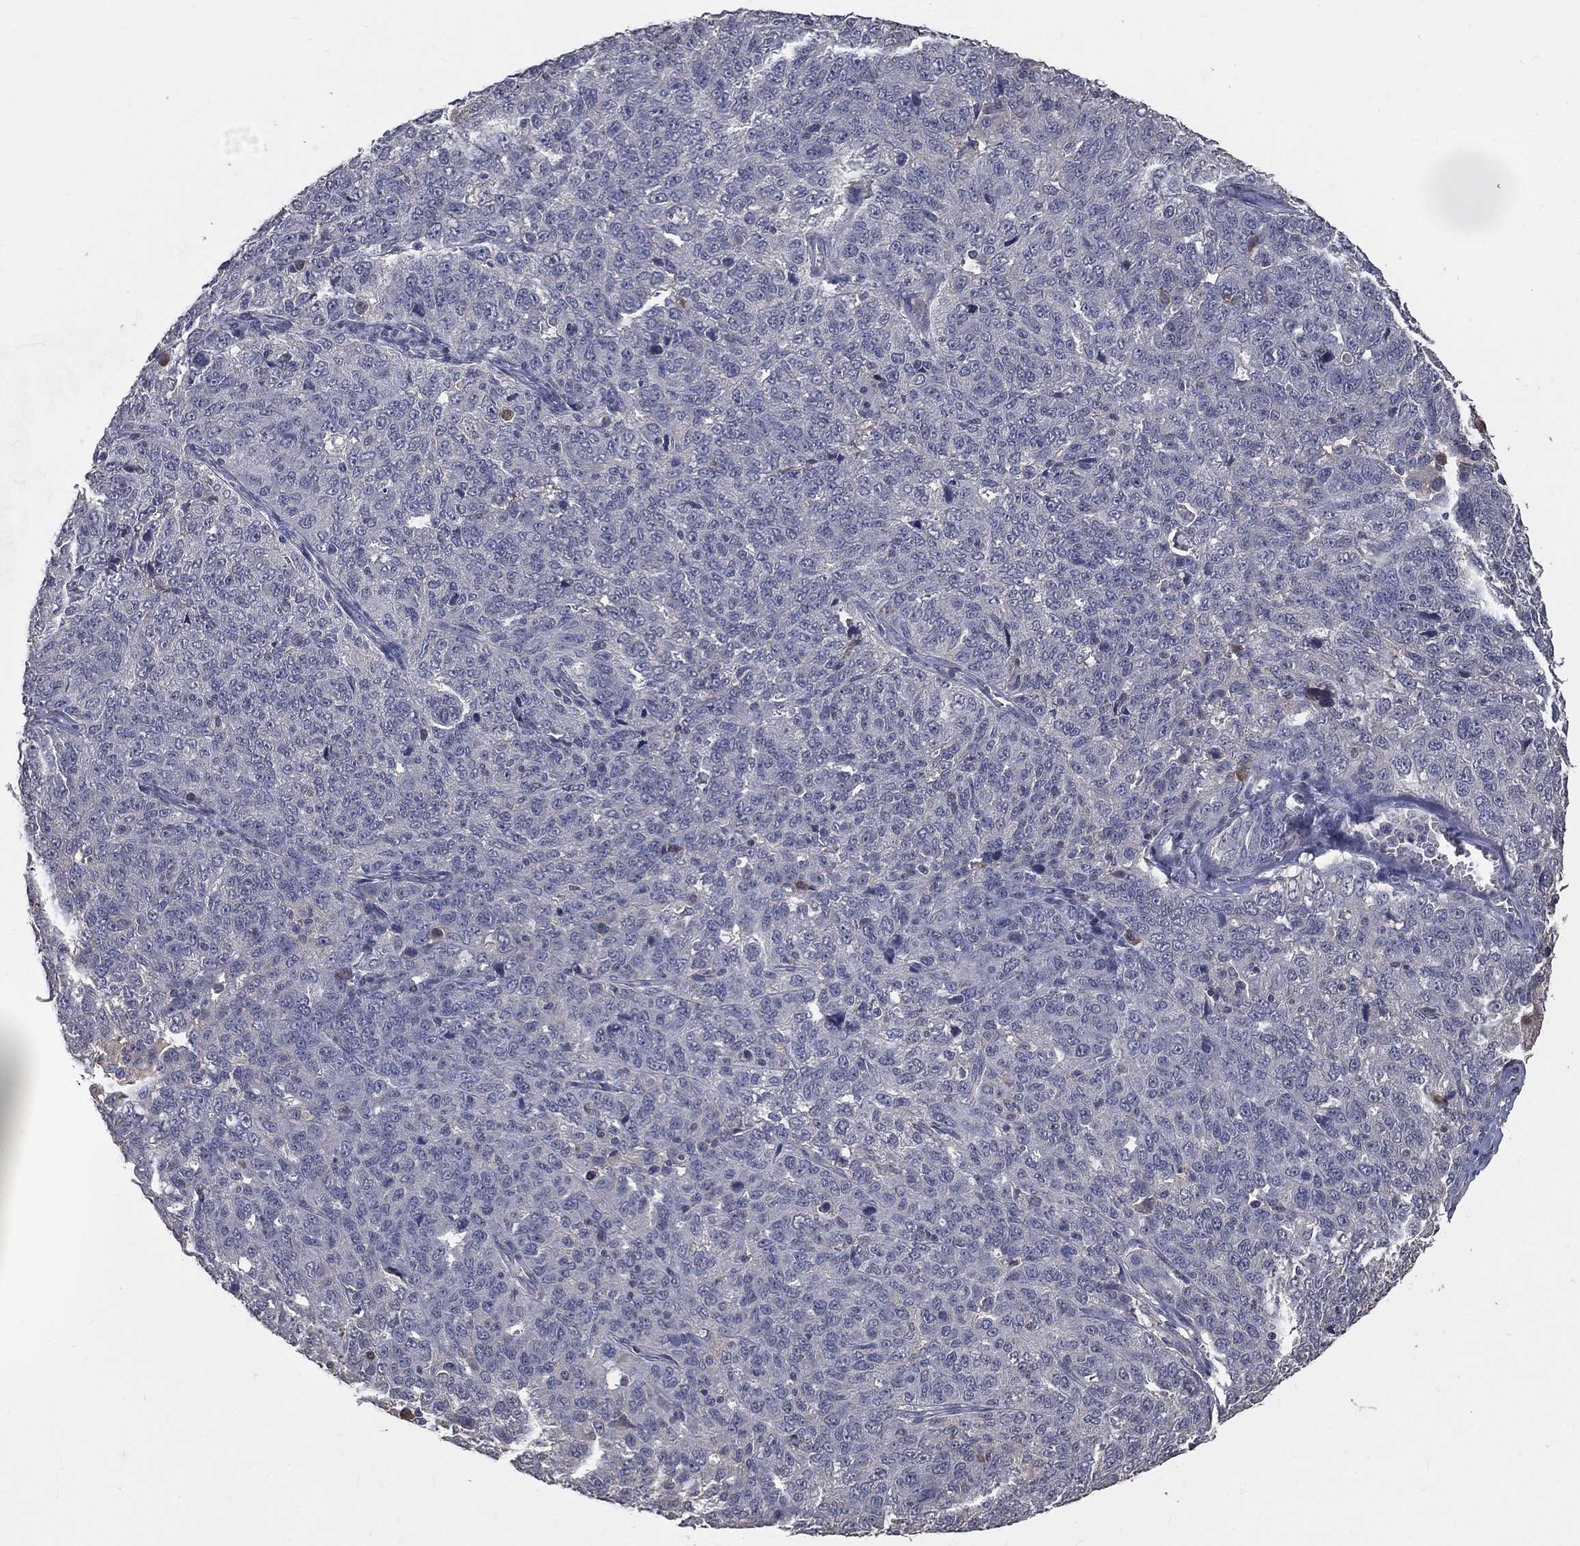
{"staining": {"intensity": "negative", "quantity": "none", "location": "none"}, "tissue": "ovarian cancer", "cell_type": "Tumor cells", "image_type": "cancer", "snomed": [{"axis": "morphology", "description": "Cystadenocarcinoma, serous, NOS"}, {"axis": "topography", "description": "Ovary"}], "caption": "This photomicrograph is of serous cystadenocarcinoma (ovarian) stained with immunohistochemistry (IHC) to label a protein in brown with the nuclei are counter-stained blue. There is no expression in tumor cells.", "gene": "SNAP25", "patient": {"sex": "female", "age": 71}}